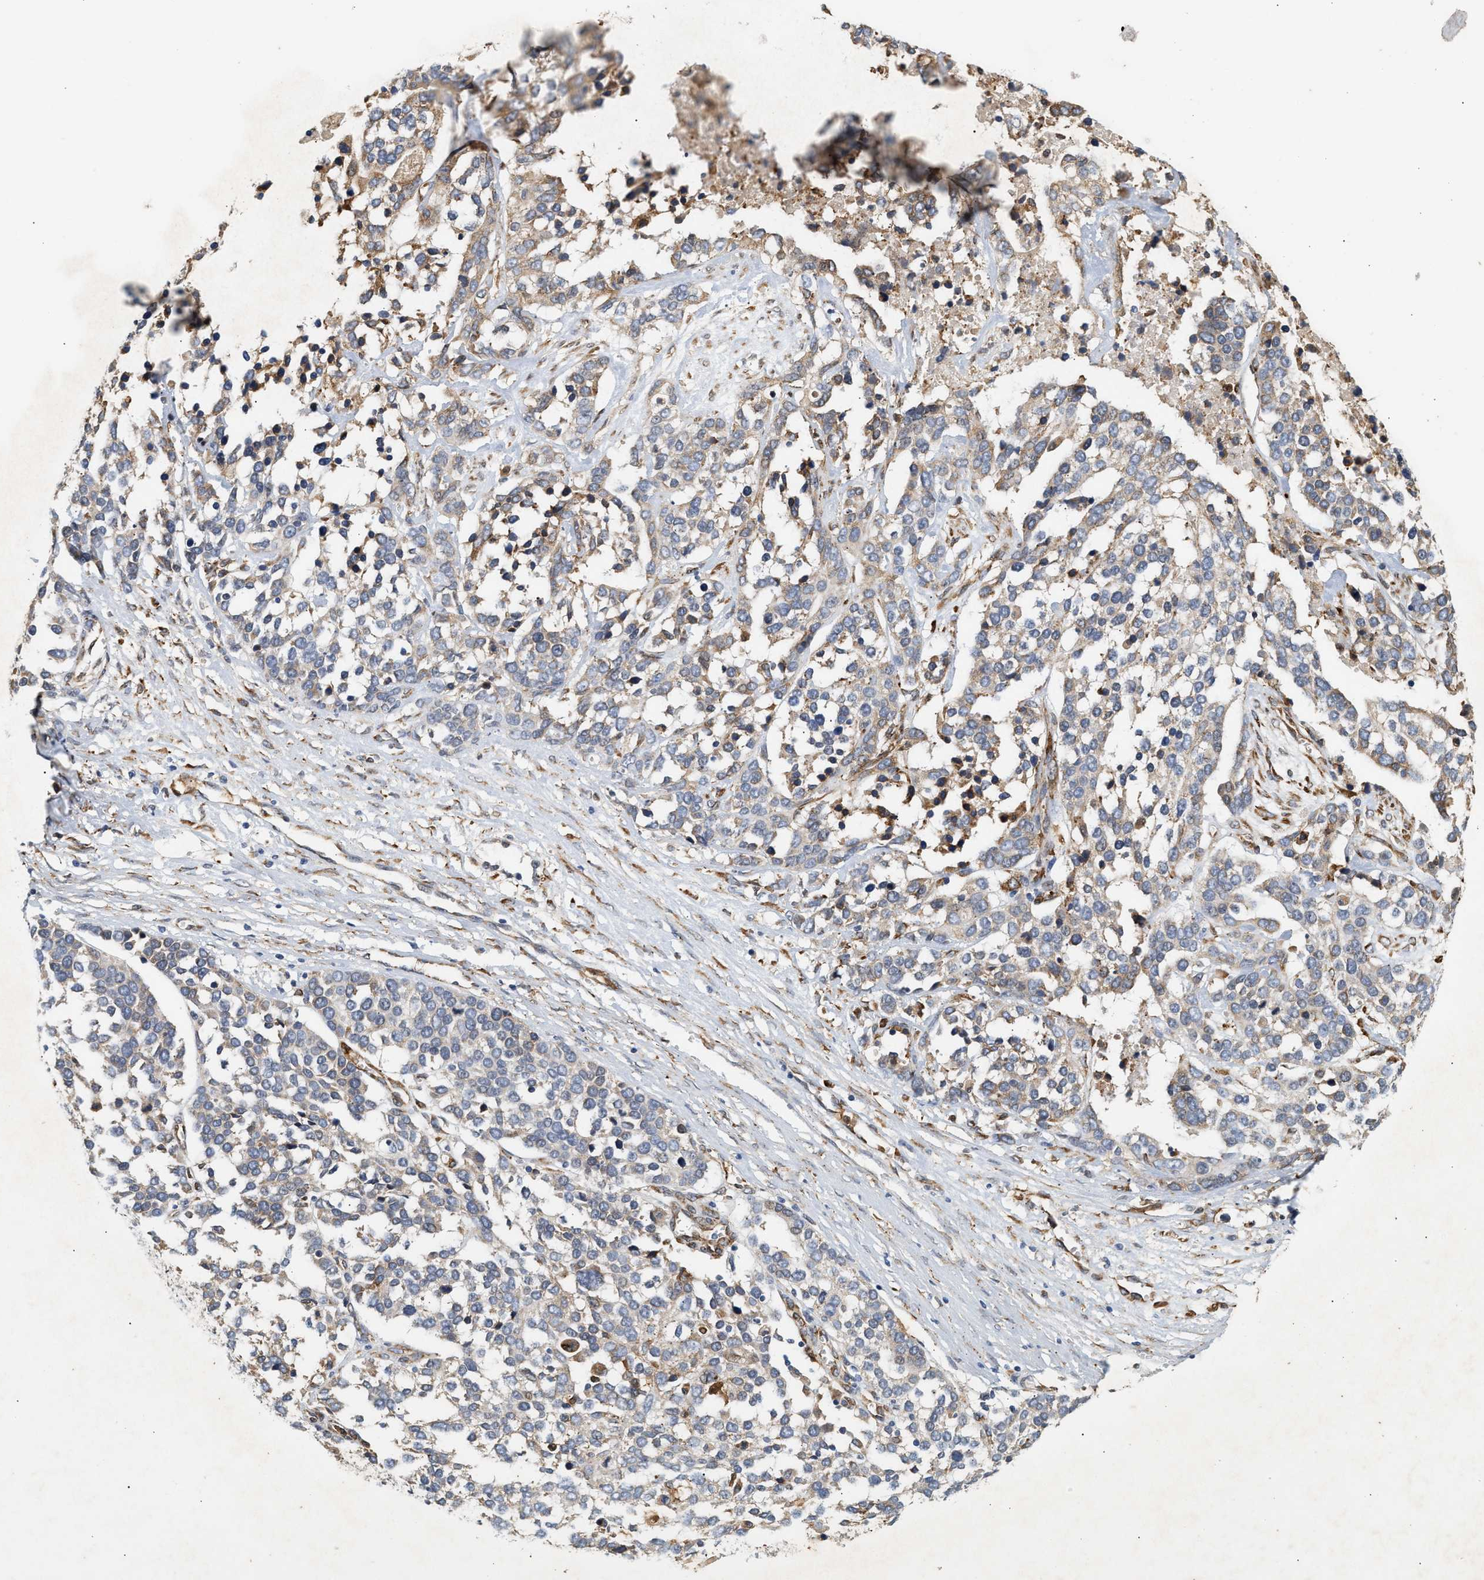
{"staining": {"intensity": "moderate", "quantity": "<25%", "location": "cytoplasmic/membranous"}, "tissue": "ovarian cancer", "cell_type": "Tumor cells", "image_type": "cancer", "snomed": [{"axis": "morphology", "description": "Cystadenocarcinoma, serous, NOS"}, {"axis": "topography", "description": "Ovary"}], "caption": "Immunohistochemical staining of serous cystadenocarcinoma (ovarian) shows low levels of moderate cytoplasmic/membranous staining in approximately <25% of tumor cells.", "gene": "PLCD1", "patient": {"sex": "female", "age": 44}}